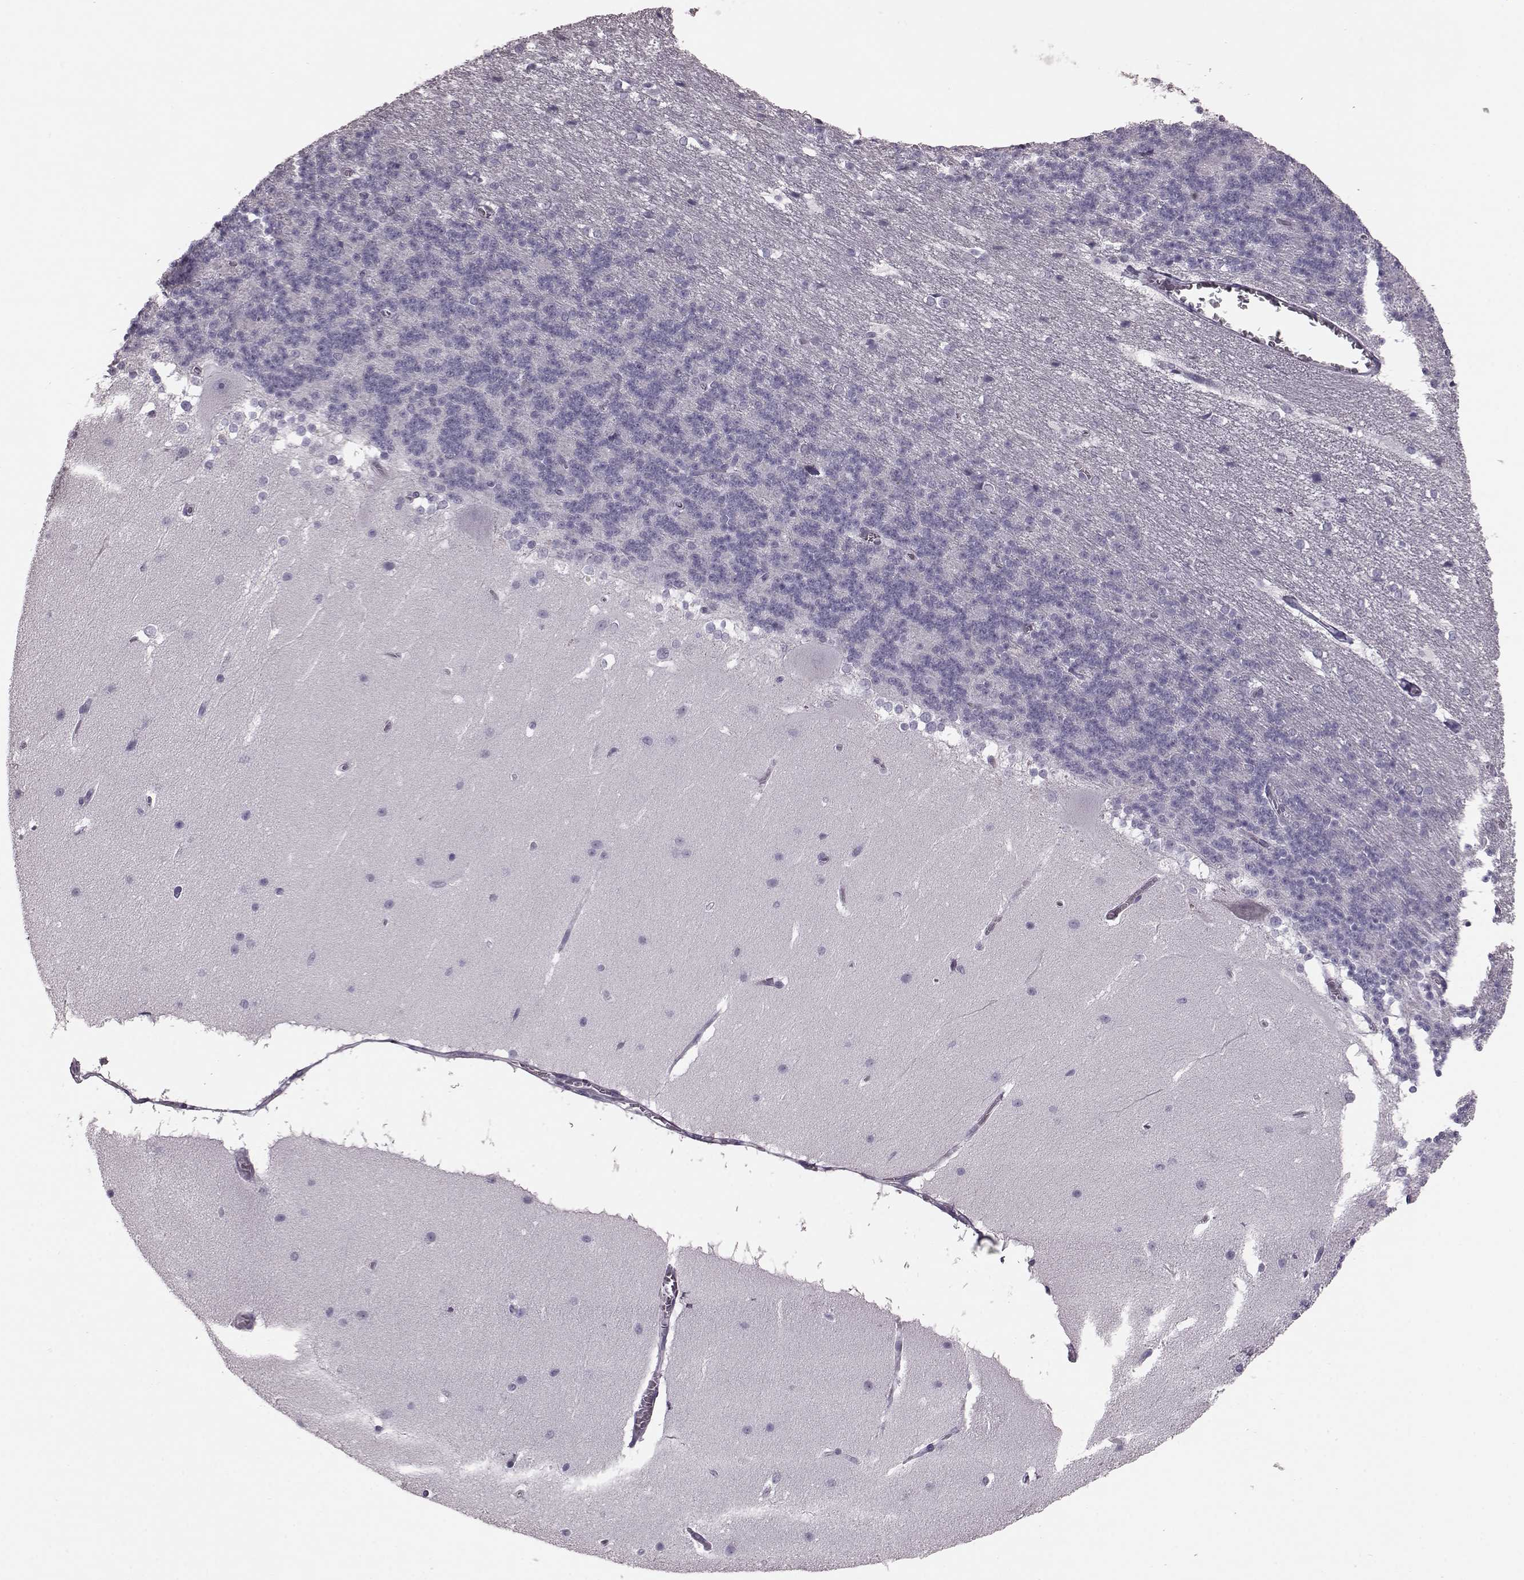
{"staining": {"intensity": "negative", "quantity": "none", "location": "none"}, "tissue": "cerebellum", "cell_type": "Cells in granular layer", "image_type": "normal", "snomed": [{"axis": "morphology", "description": "Normal tissue, NOS"}, {"axis": "topography", "description": "Cerebellum"}], "caption": "IHC of benign human cerebellum shows no expression in cells in granular layer. (Stains: DAB immunohistochemistry (IHC) with hematoxylin counter stain, Microscopy: brightfield microscopy at high magnification).", "gene": "CRYBA2", "patient": {"sex": "female", "age": 19}}